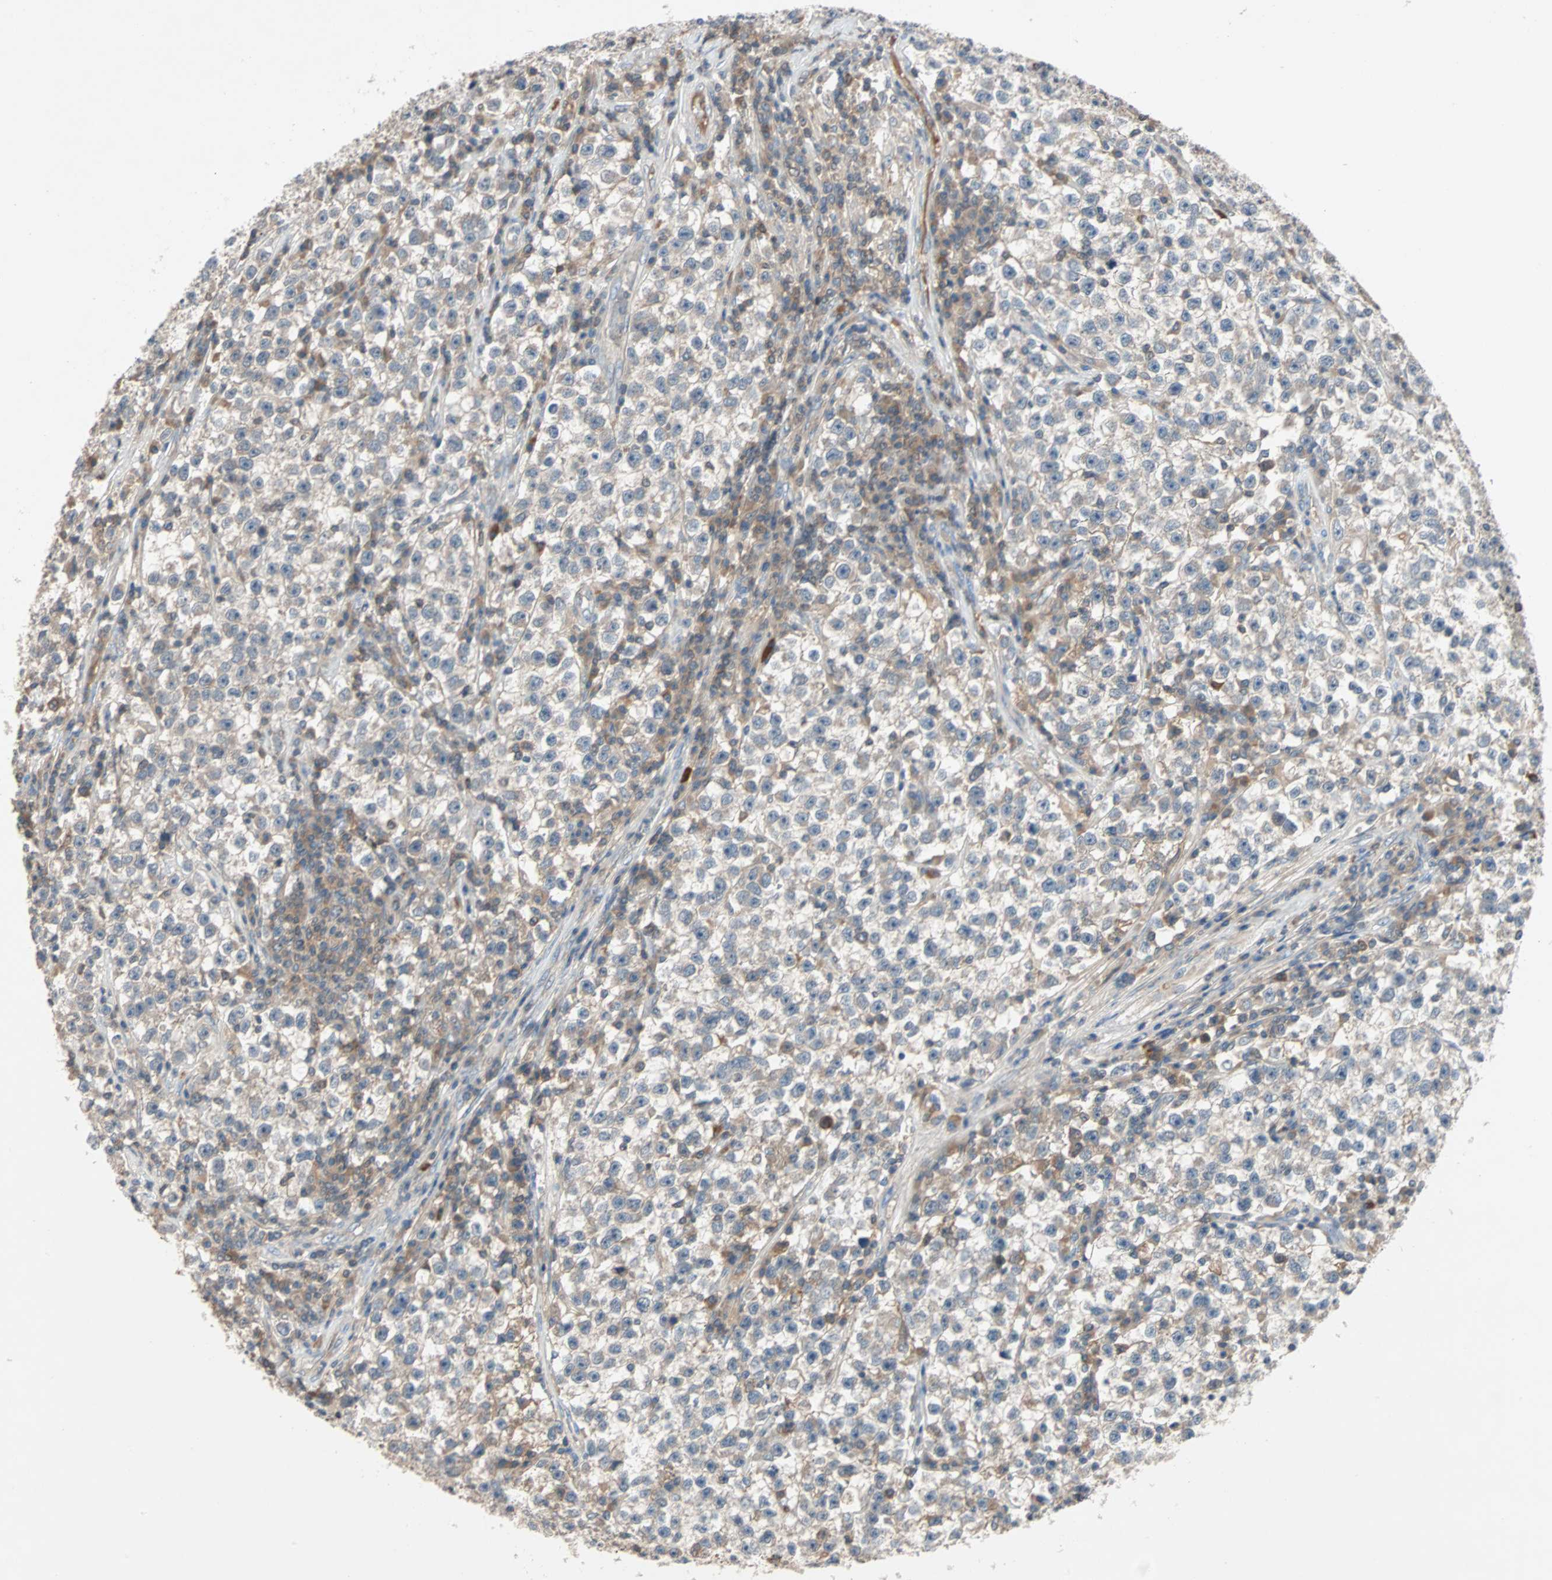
{"staining": {"intensity": "negative", "quantity": "none", "location": "none"}, "tissue": "testis cancer", "cell_type": "Tumor cells", "image_type": "cancer", "snomed": [{"axis": "morphology", "description": "Seminoma, NOS"}, {"axis": "topography", "description": "Testis"}], "caption": "Human testis cancer (seminoma) stained for a protein using IHC exhibits no staining in tumor cells.", "gene": "MAP4K1", "patient": {"sex": "male", "age": 22}}